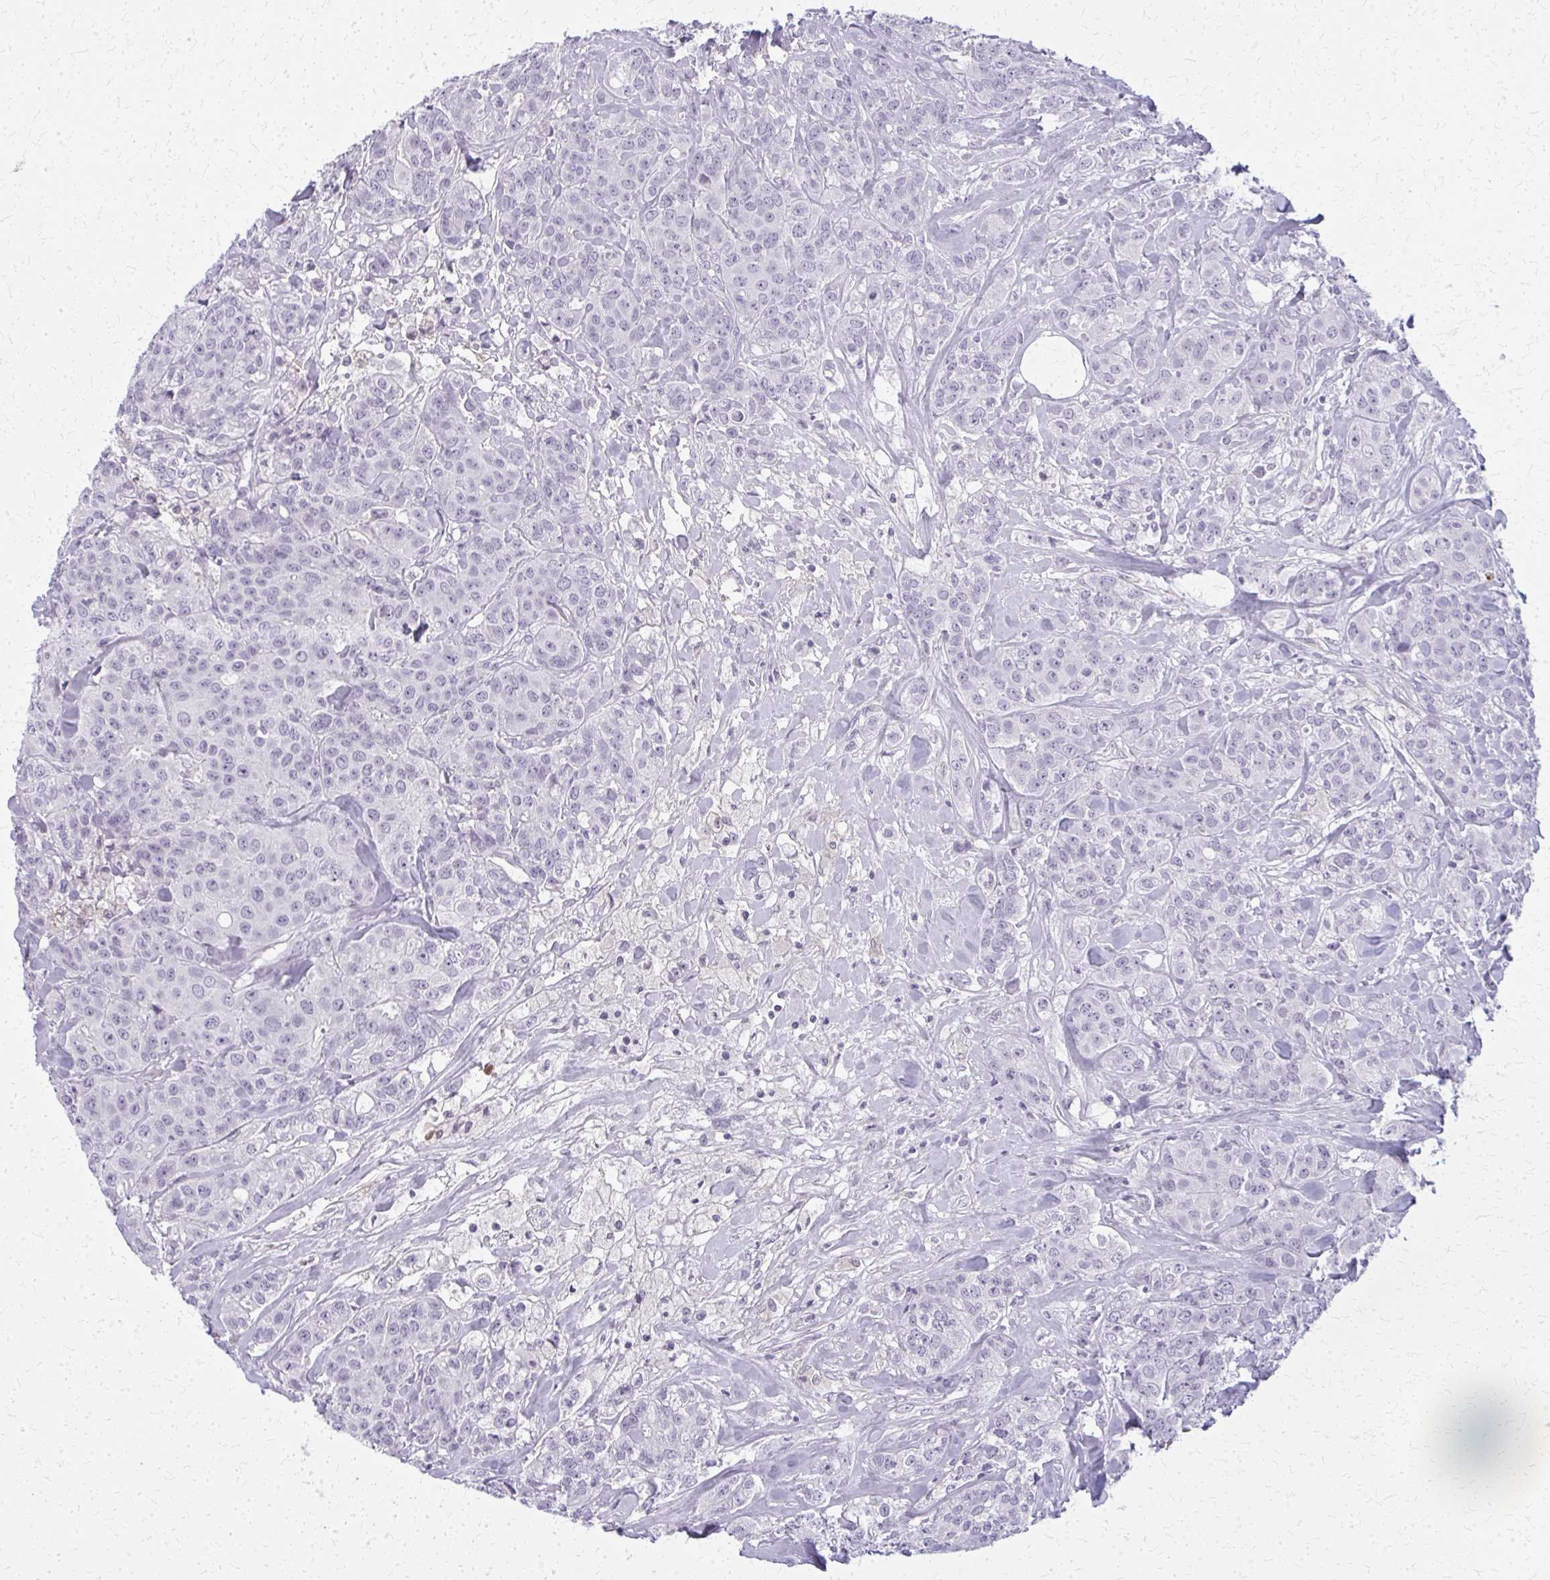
{"staining": {"intensity": "negative", "quantity": "none", "location": "none"}, "tissue": "breast cancer", "cell_type": "Tumor cells", "image_type": "cancer", "snomed": [{"axis": "morphology", "description": "Normal tissue, NOS"}, {"axis": "morphology", "description": "Duct carcinoma"}, {"axis": "topography", "description": "Breast"}], "caption": "This is a image of immunohistochemistry (IHC) staining of invasive ductal carcinoma (breast), which shows no staining in tumor cells. (Immunohistochemistry (ihc), brightfield microscopy, high magnification).", "gene": "CASQ2", "patient": {"sex": "female", "age": 43}}